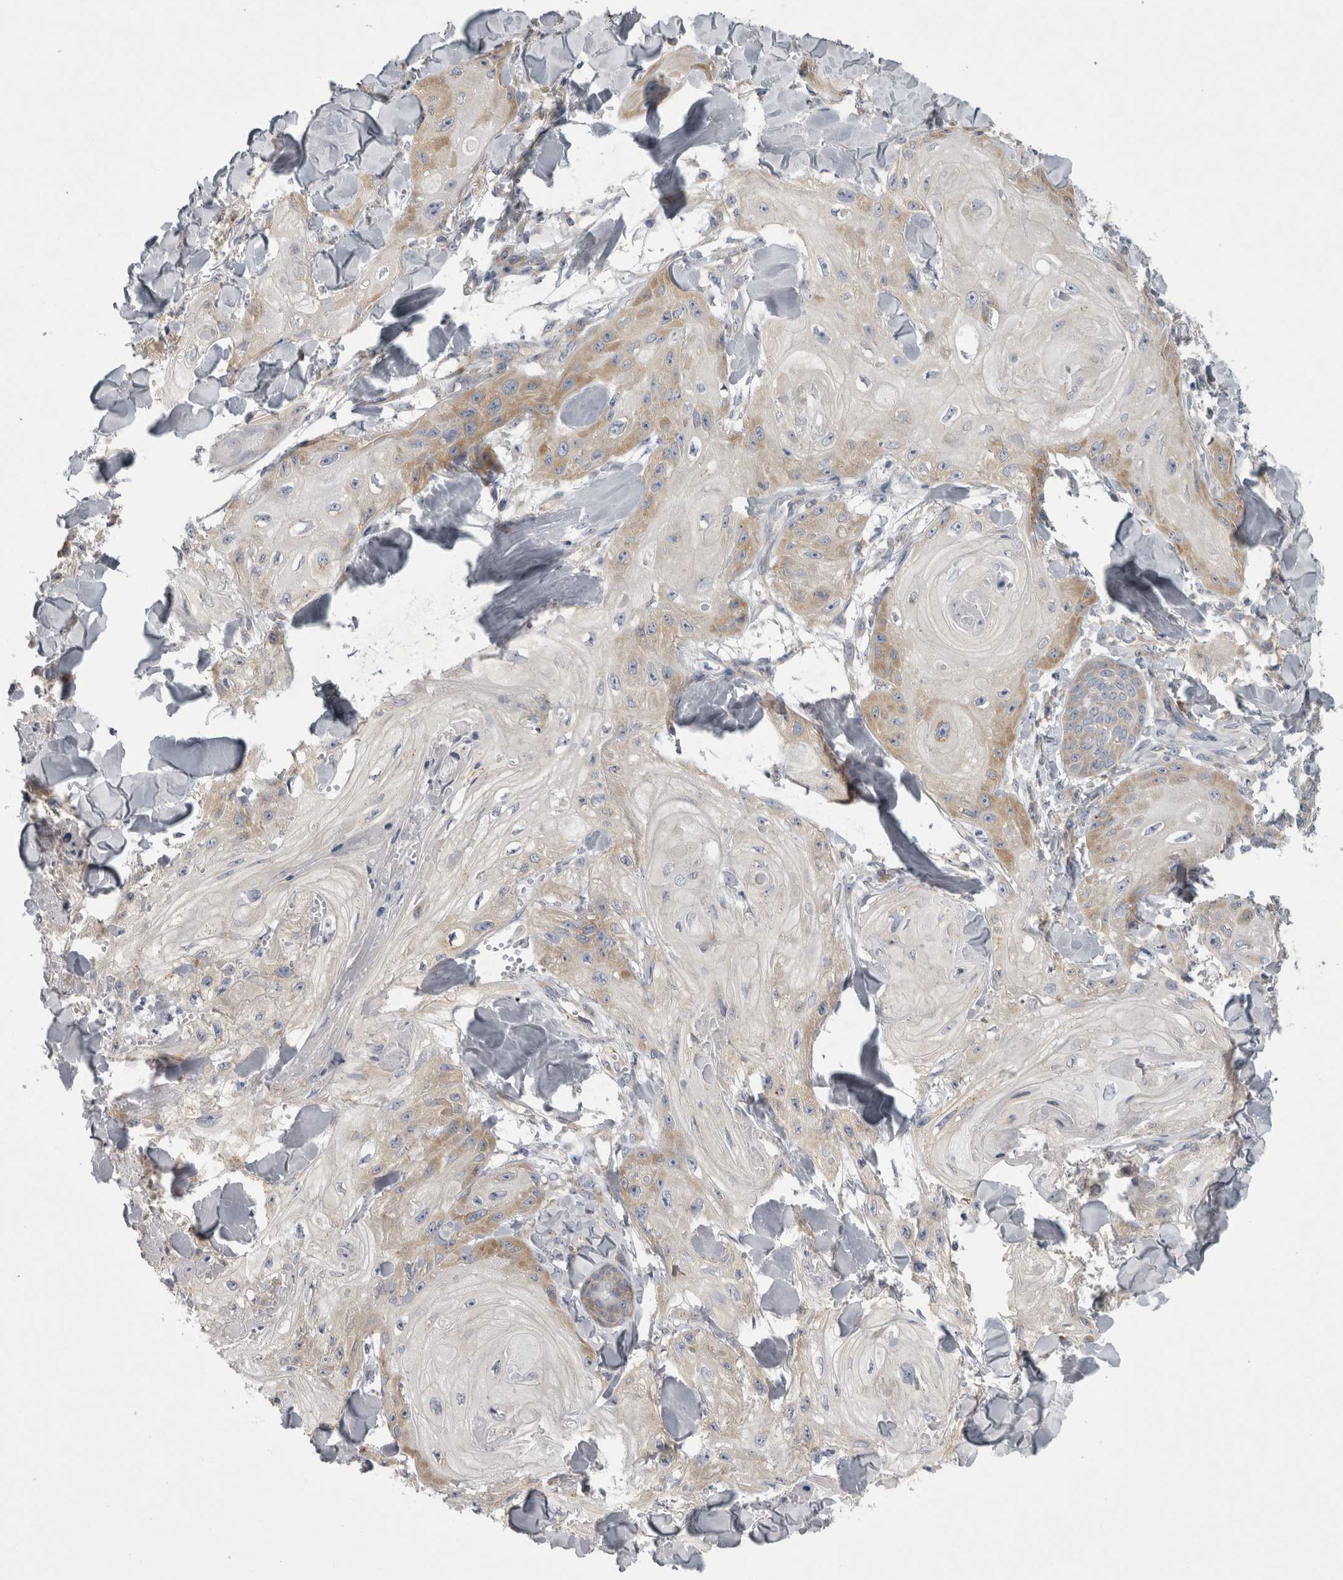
{"staining": {"intensity": "moderate", "quantity": "<25%", "location": "cytoplasmic/membranous"}, "tissue": "skin cancer", "cell_type": "Tumor cells", "image_type": "cancer", "snomed": [{"axis": "morphology", "description": "Squamous cell carcinoma, NOS"}, {"axis": "topography", "description": "Skin"}], "caption": "Human skin squamous cell carcinoma stained for a protein (brown) shows moderate cytoplasmic/membranous positive positivity in about <25% of tumor cells.", "gene": "PRRC2C", "patient": {"sex": "male", "age": 74}}